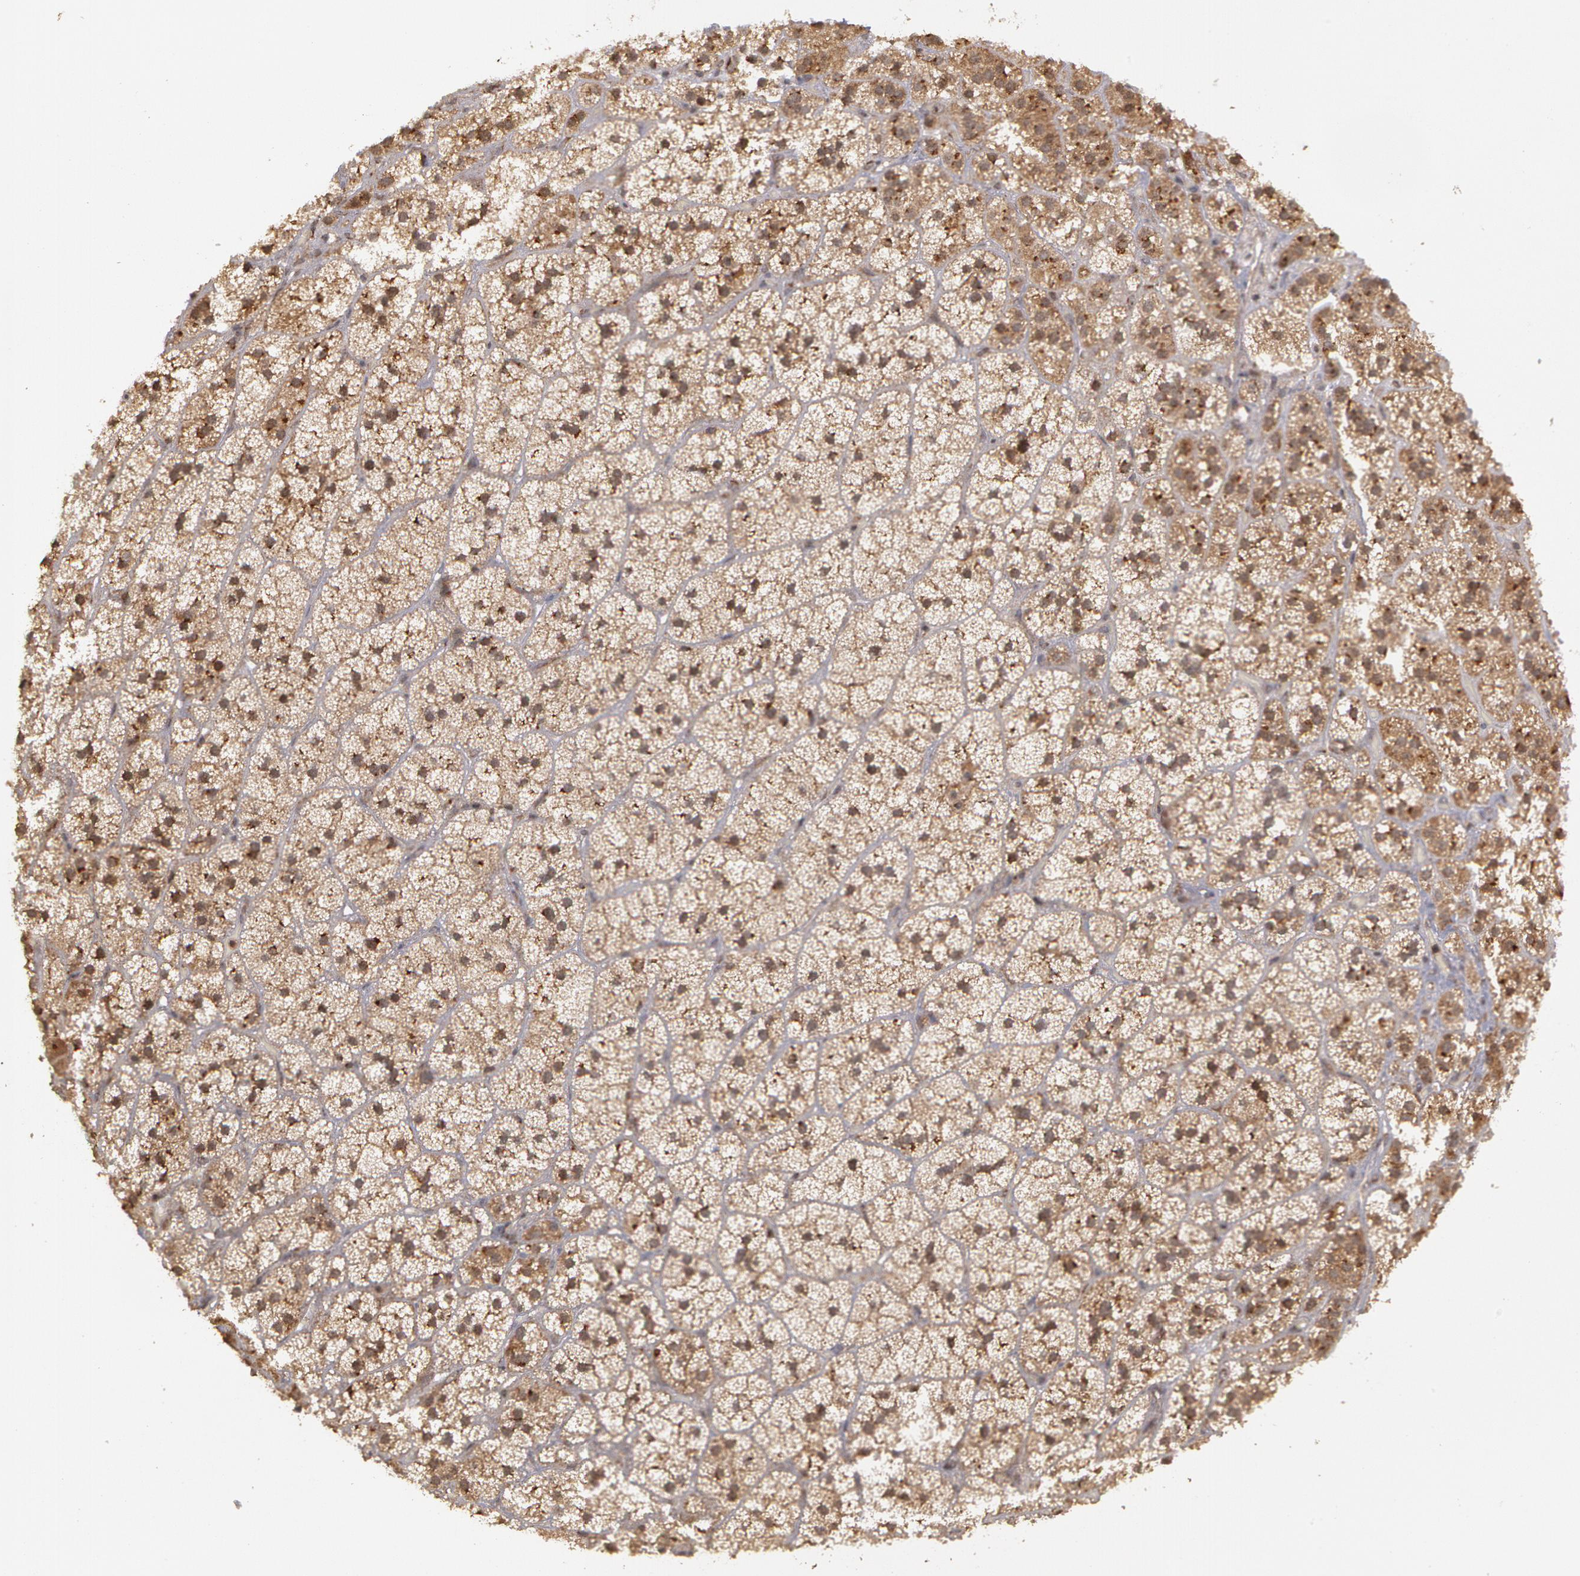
{"staining": {"intensity": "weak", "quantity": "25%-75%", "location": "nuclear"}, "tissue": "adrenal gland", "cell_type": "Glandular cells", "image_type": "normal", "snomed": [{"axis": "morphology", "description": "Normal tissue, NOS"}, {"axis": "topography", "description": "Adrenal gland"}], "caption": "Protein staining demonstrates weak nuclear staining in approximately 25%-75% of glandular cells in benign adrenal gland. (brown staining indicates protein expression, while blue staining denotes nuclei).", "gene": "STX5", "patient": {"sex": "male", "age": 57}}